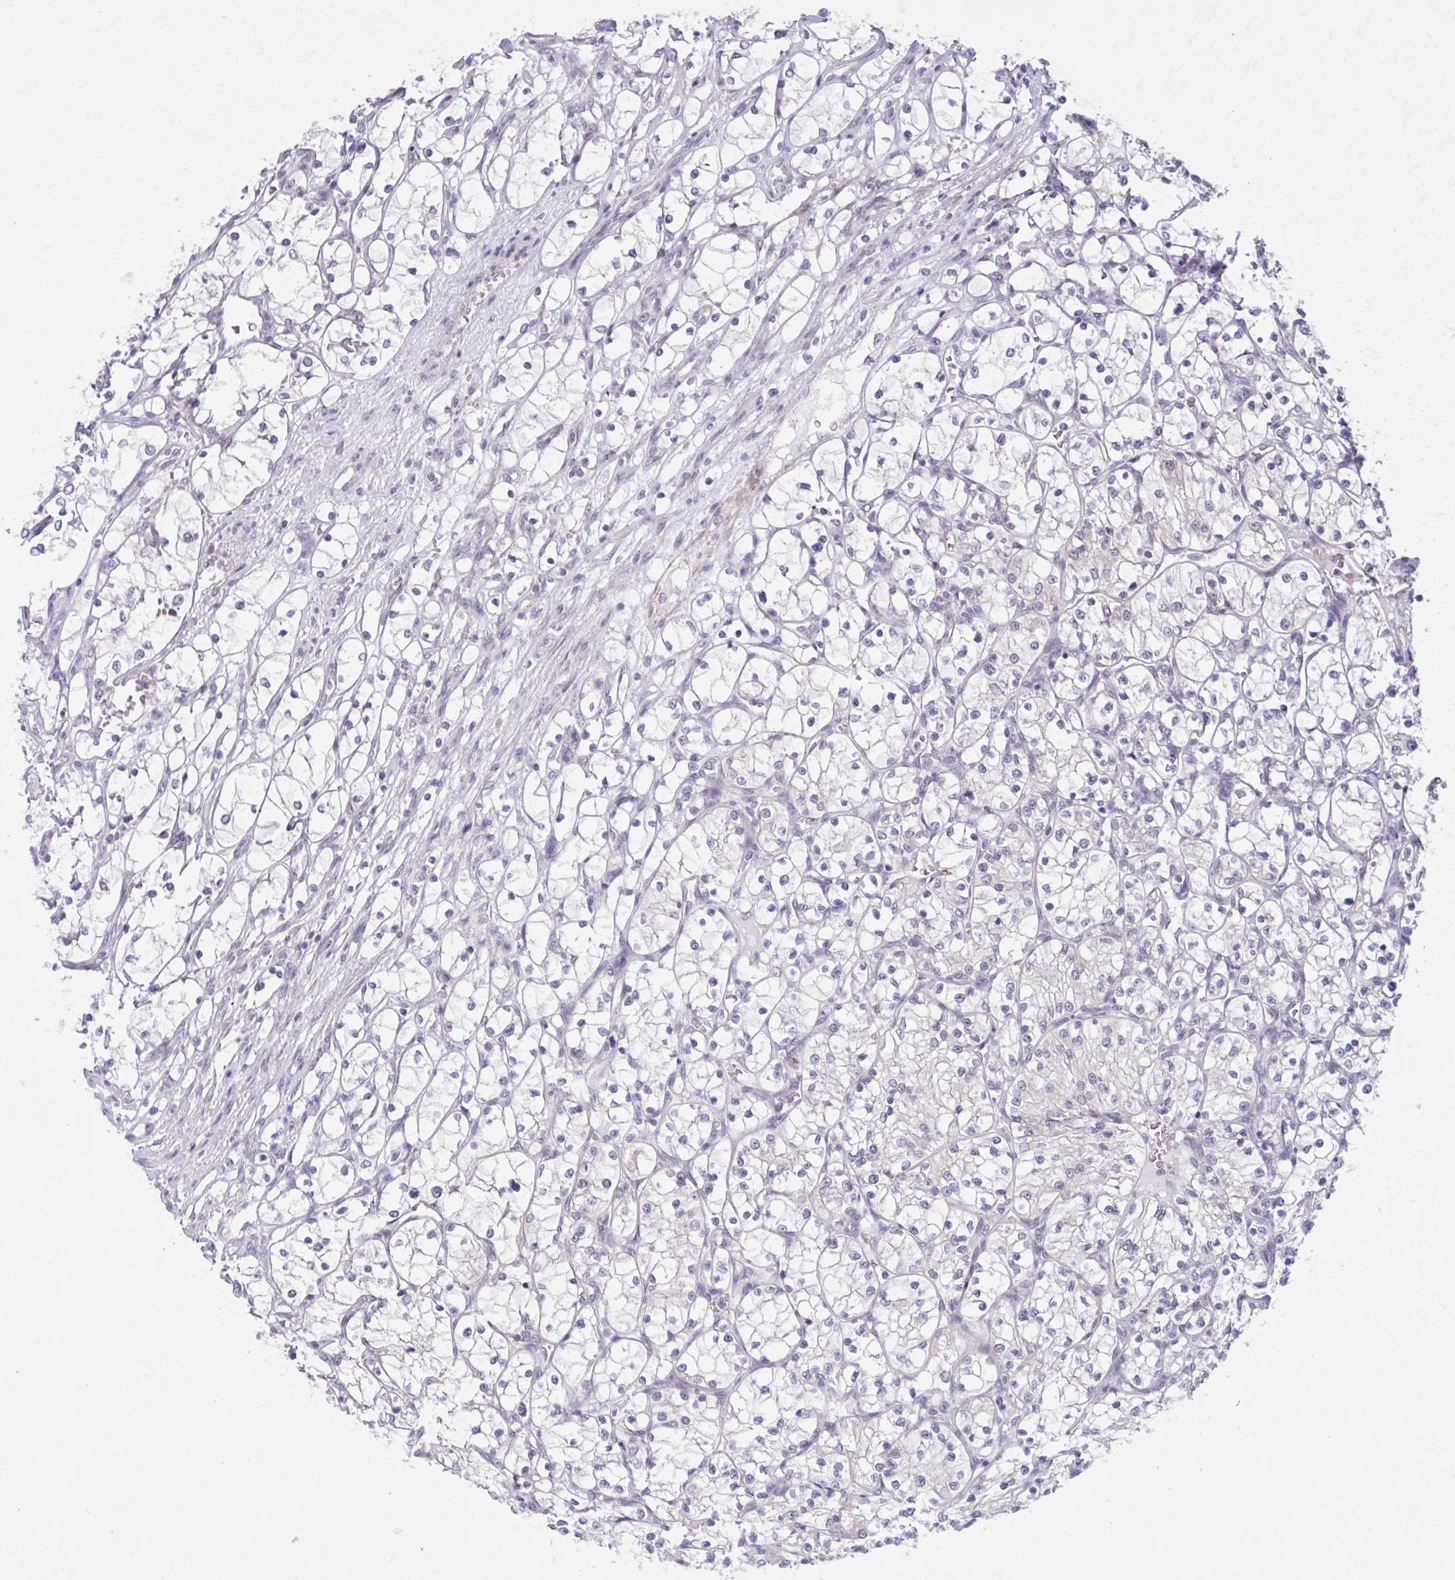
{"staining": {"intensity": "negative", "quantity": "none", "location": "none"}, "tissue": "renal cancer", "cell_type": "Tumor cells", "image_type": "cancer", "snomed": [{"axis": "morphology", "description": "Adenocarcinoma, NOS"}, {"axis": "topography", "description": "Kidney"}], "caption": "Immunohistochemistry image of human renal cancer stained for a protein (brown), which demonstrates no staining in tumor cells. (DAB (3,3'-diaminobenzidine) IHC with hematoxylin counter stain).", "gene": "NUMBL", "patient": {"sex": "female", "age": 69}}